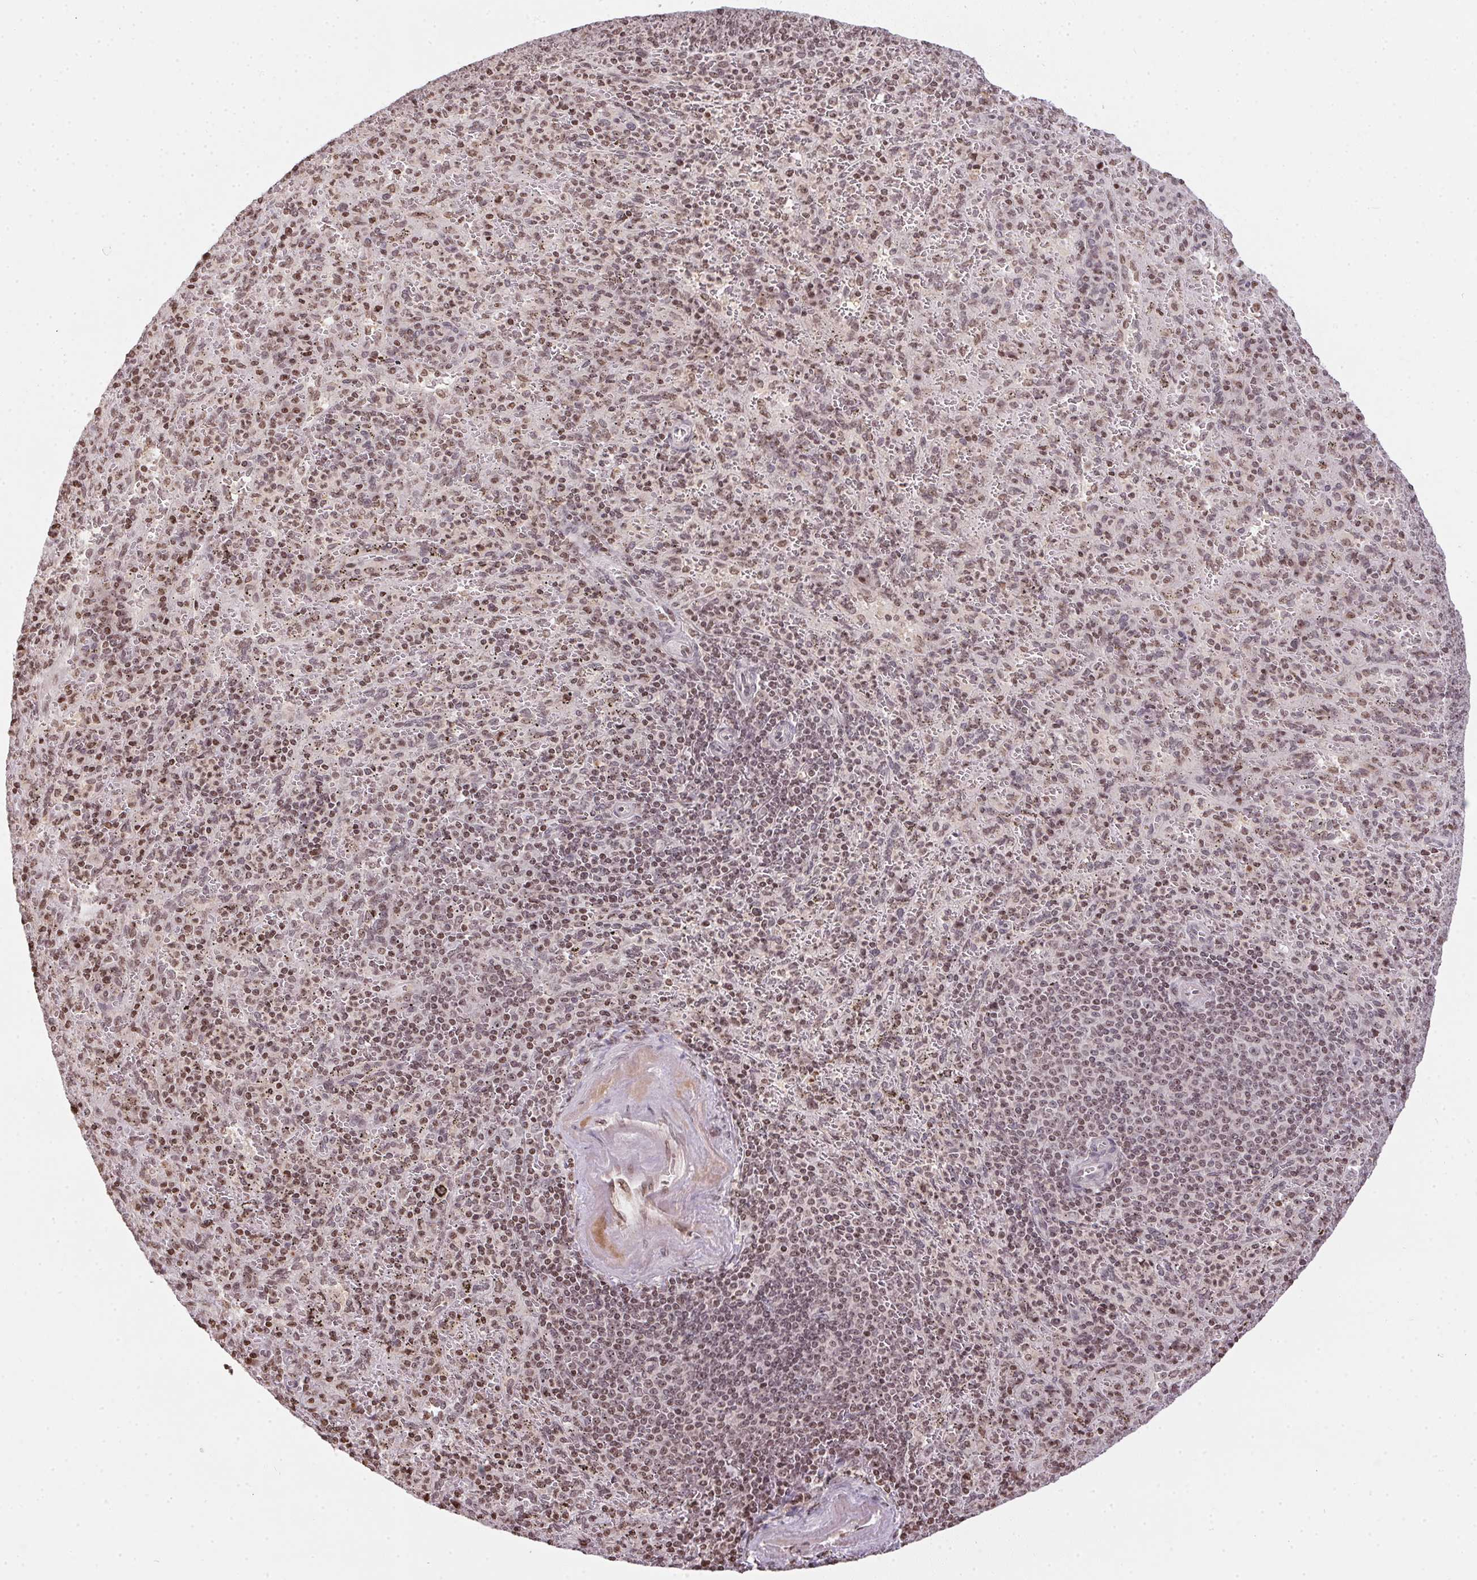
{"staining": {"intensity": "weak", "quantity": "25%-75%", "location": "nuclear"}, "tissue": "spleen", "cell_type": "Cells in red pulp", "image_type": "normal", "snomed": [{"axis": "morphology", "description": "Normal tissue, NOS"}, {"axis": "topography", "description": "Spleen"}], "caption": "A brown stain highlights weak nuclear expression of a protein in cells in red pulp of unremarkable spleen.", "gene": "RNF181", "patient": {"sex": "male", "age": 57}}